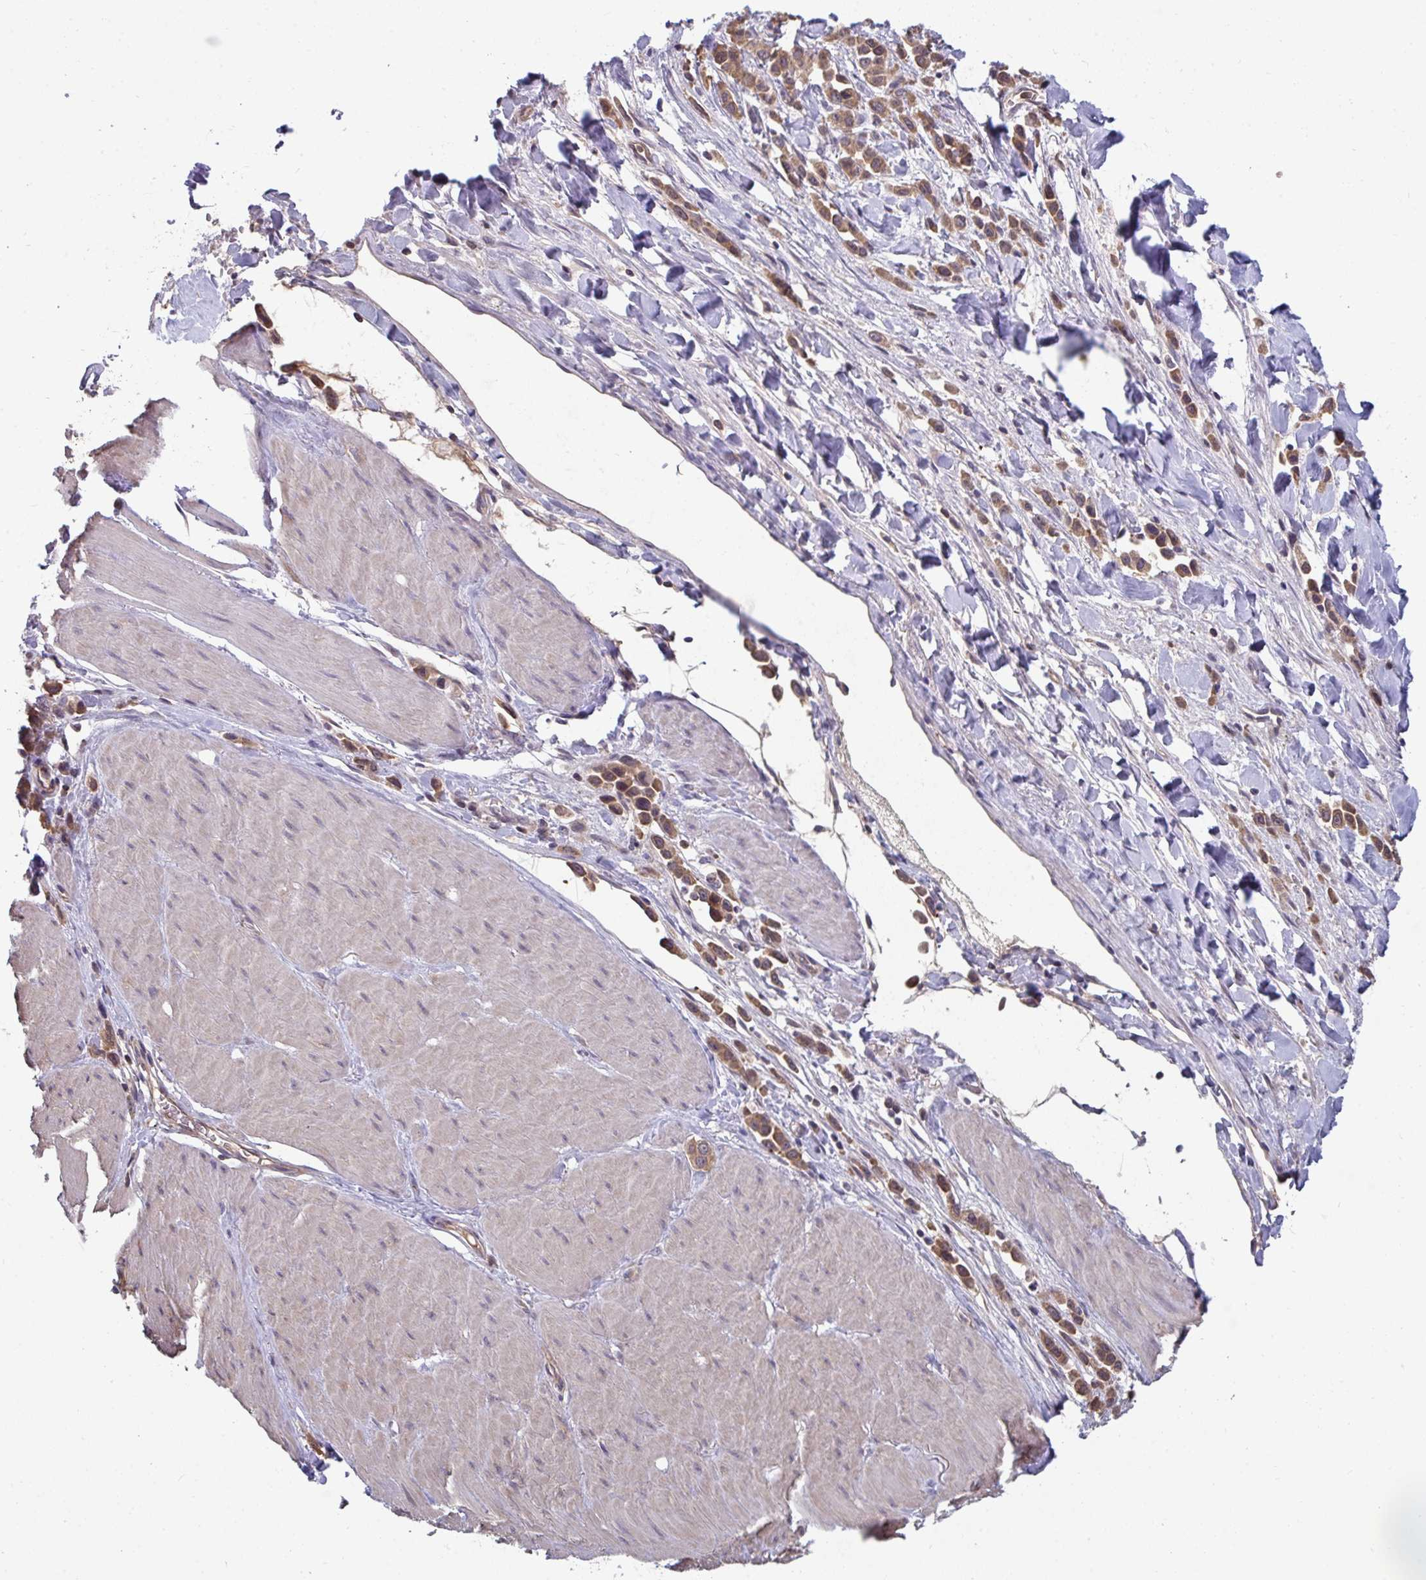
{"staining": {"intensity": "moderate", "quantity": ">75%", "location": "cytoplasmic/membranous,nuclear"}, "tissue": "stomach cancer", "cell_type": "Tumor cells", "image_type": "cancer", "snomed": [{"axis": "morphology", "description": "Adenocarcinoma, NOS"}, {"axis": "topography", "description": "Stomach"}], "caption": "Protein expression analysis of adenocarcinoma (stomach) shows moderate cytoplasmic/membranous and nuclear staining in approximately >75% of tumor cells. (DAB (3,3'-diaminobenzidine) IHC with brightfield microscopy, high magnification).", "gene": "TTC9C", "patient": {"sex": "male", "age": 47}}